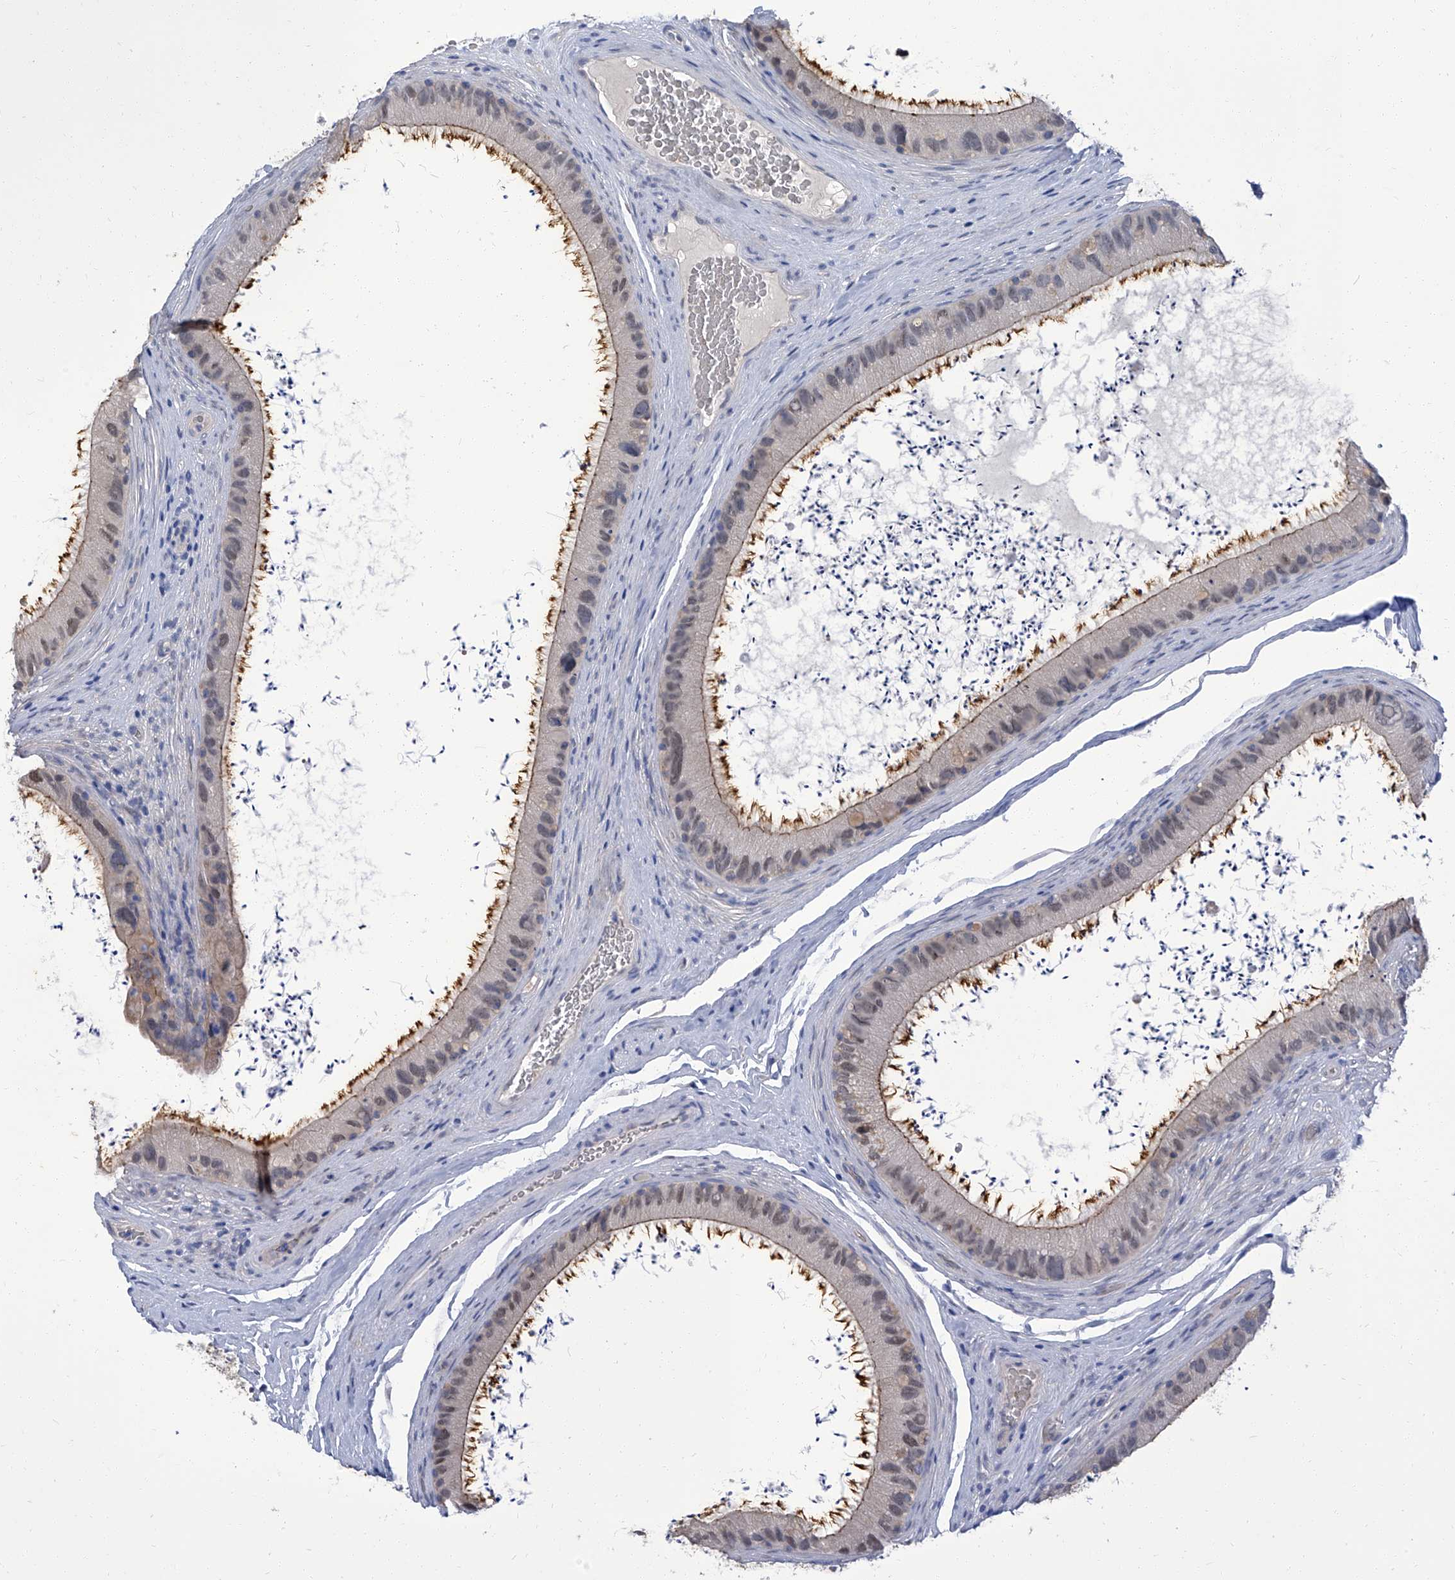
{"staining": {"intensity": "moderate", "quantity": "25%-75%", "location": "cytoplasmic/membranous,nuclear"}, "tissue": "epididymis", "cell_type": "Glandular cells", "image_type": "normal", "snomed": [{"axis": "morphology", "description": "Normal tissue, NOS"}, {"axis": "topography", "description": "Epididymis, spermatic cord, NOS"}], "caption": "DAB (3,3'-diaminobenzidine) immunohistochemical staining of normal epididymis reveals moderate cytoplasmic/membranous,nuclear protein expression in about 25%-75% of glandular cells. Using DAB (brown) and hematoxylin (blue) stains, captured at high magnification using brightfield microscopy.", "gene": "PARD3", "patient": {"sex": "male", "age": 50}}